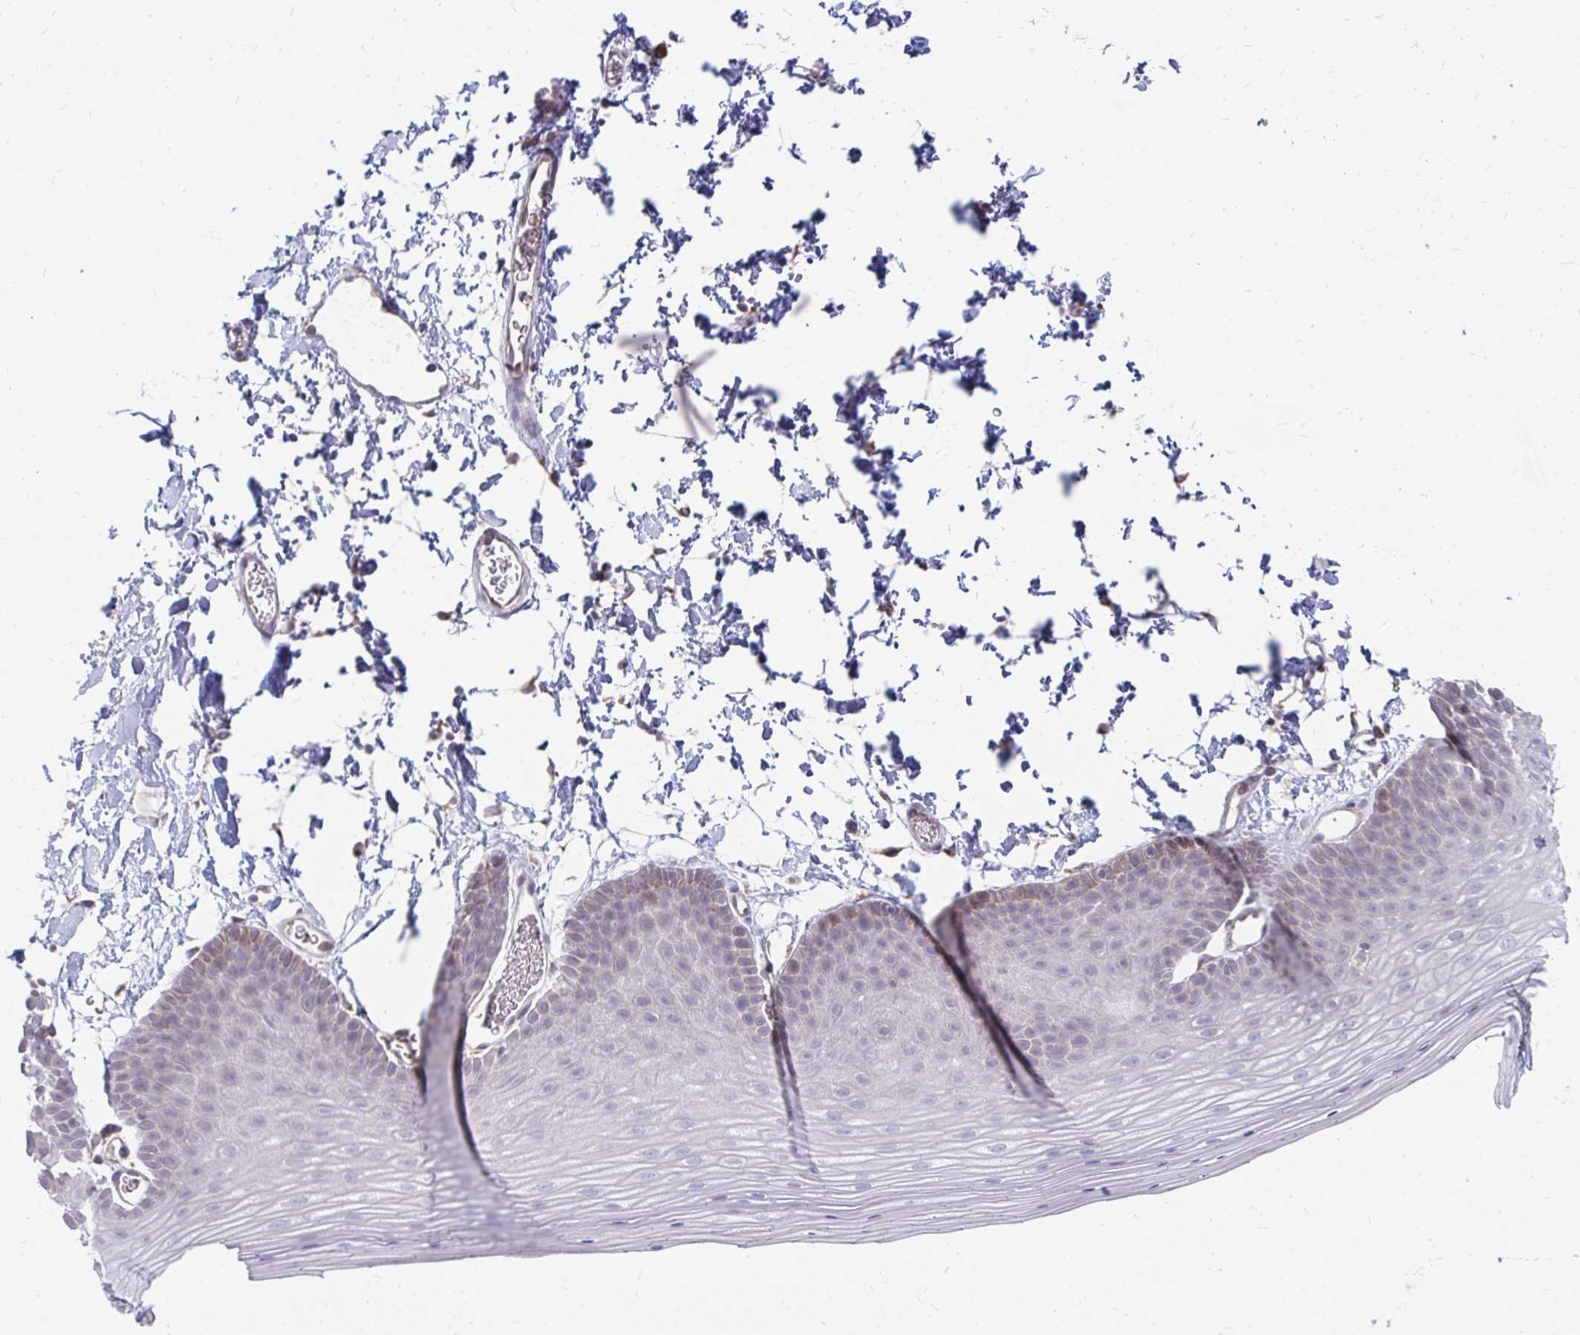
{"staining": {"intensity": "moderate", "quantity": "<25%", "location": "cytoplasmic/membranous"}, "tissue": "skin", "cell_type": "Epidermal cells", "image_type": "normal", "snomed": [{"axis": "morphology", "description": "Normal tissue, NOS"}, {"axis": "topography", "description": "Anal"}], "caption": "An image of human skin stained for a protein displays moderate cytoplasmic/membranous brown staining in epidermal cells. The staining is performed using DAB (3,3'-diaminobenzidine) brown chromogen to label protein expression. The nuclei are counter-stained blue using hematoxylin.", "gene": "PABIR3", "patient": {"sex": "male", "age": 53}}